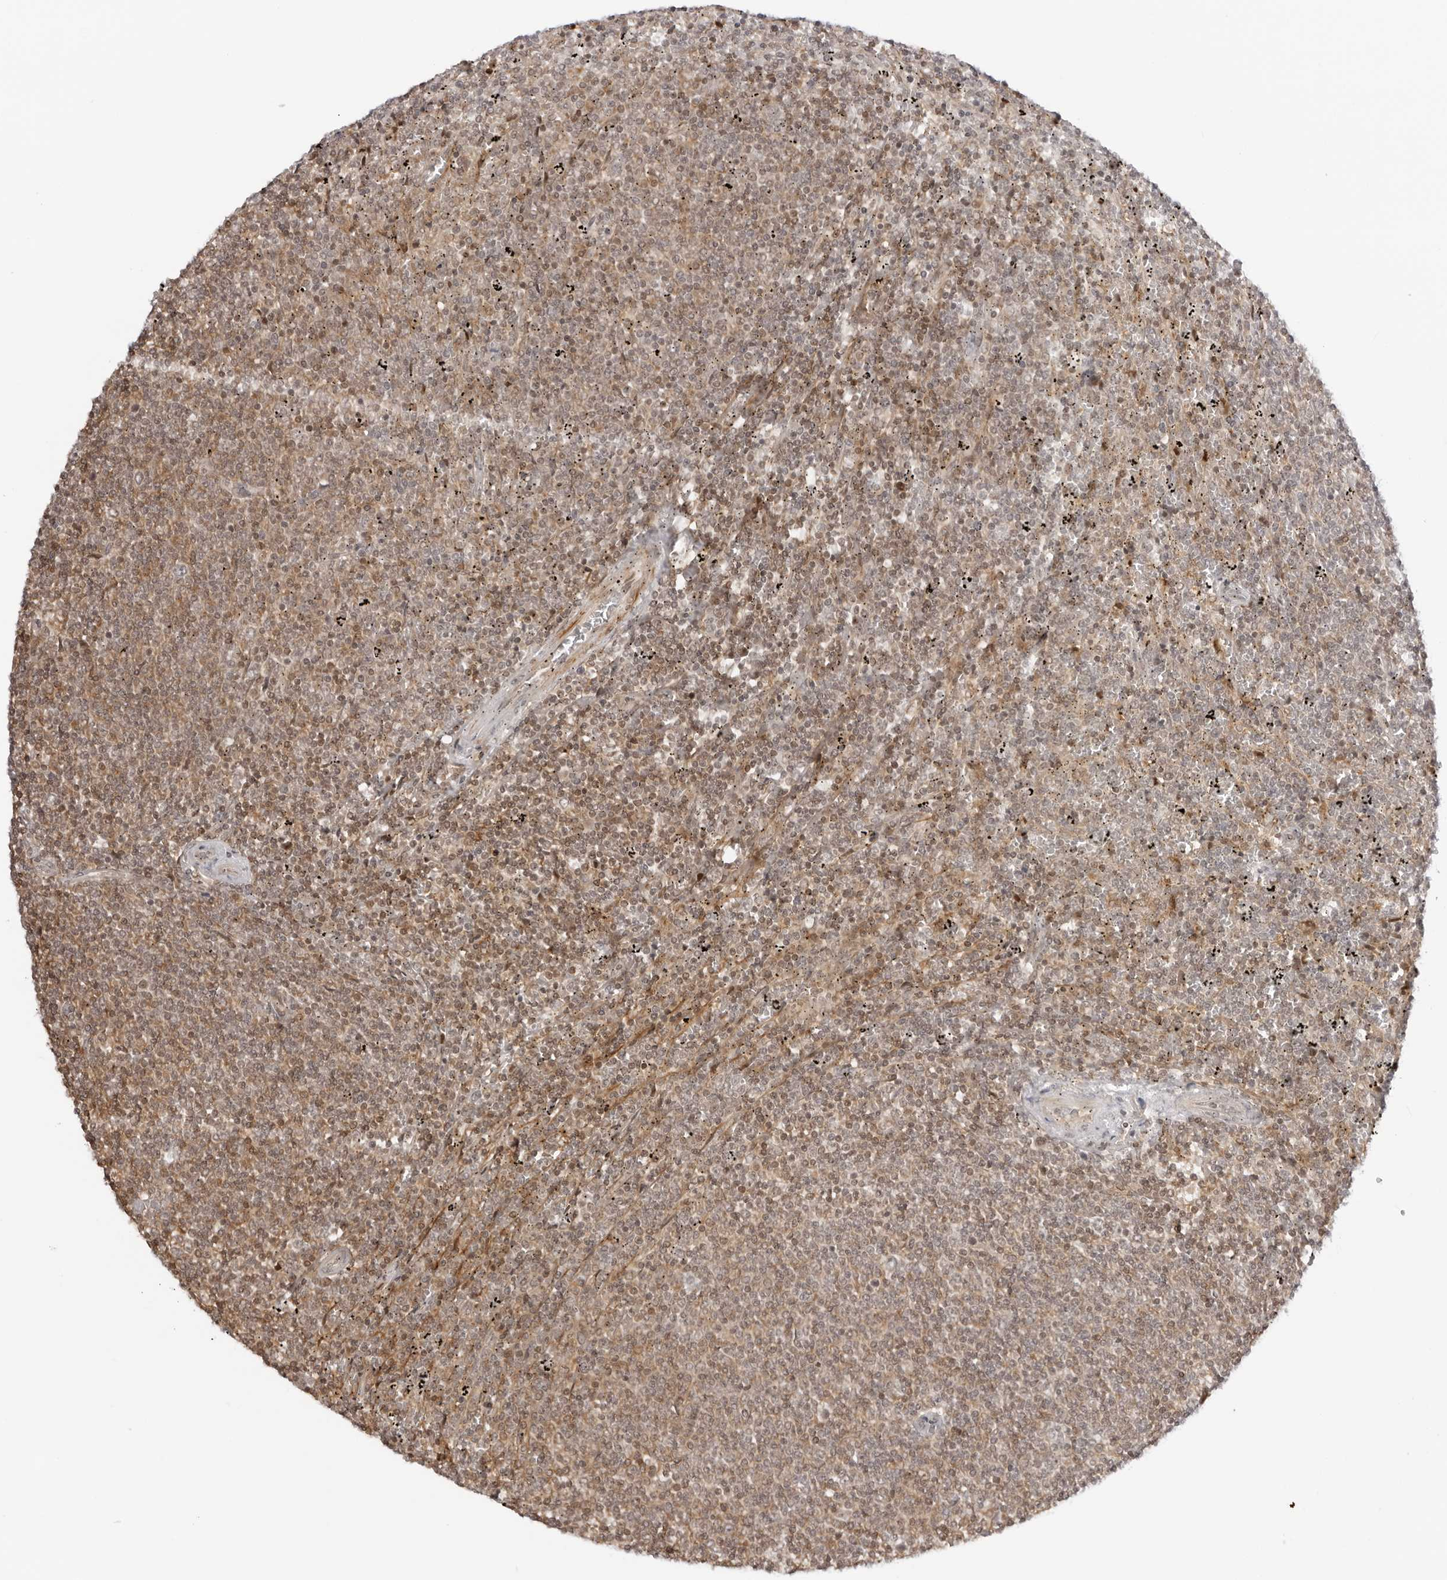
{"staining": {"intensity": "weak", "quantity": "25%-75%", "location": "cytoplasmic/membranous,nuclear"}, "tissue": "lymphoma", "cell_type": "Tumor cells", "image_type": "cancer", "snomed": [{"axis": "morphology", "description": "Malignant lymphoma, non-Hodgkin's type, Low grade"}, {"axis": "topography", "description": "Spleen"}], "caption": "Immunohistochemical staining of human malignant lymphoma, non-Hodgkin's type (low-grade) reveals weak cytoplasmic/membranous and nuclear protein expression in approximately 25%-75% of tumor cells. (brown staining indicates protein expression, while blue staining denotes nuclei).", "gene": "RNF146", "patient": {"sex": "female", "age": 50}}